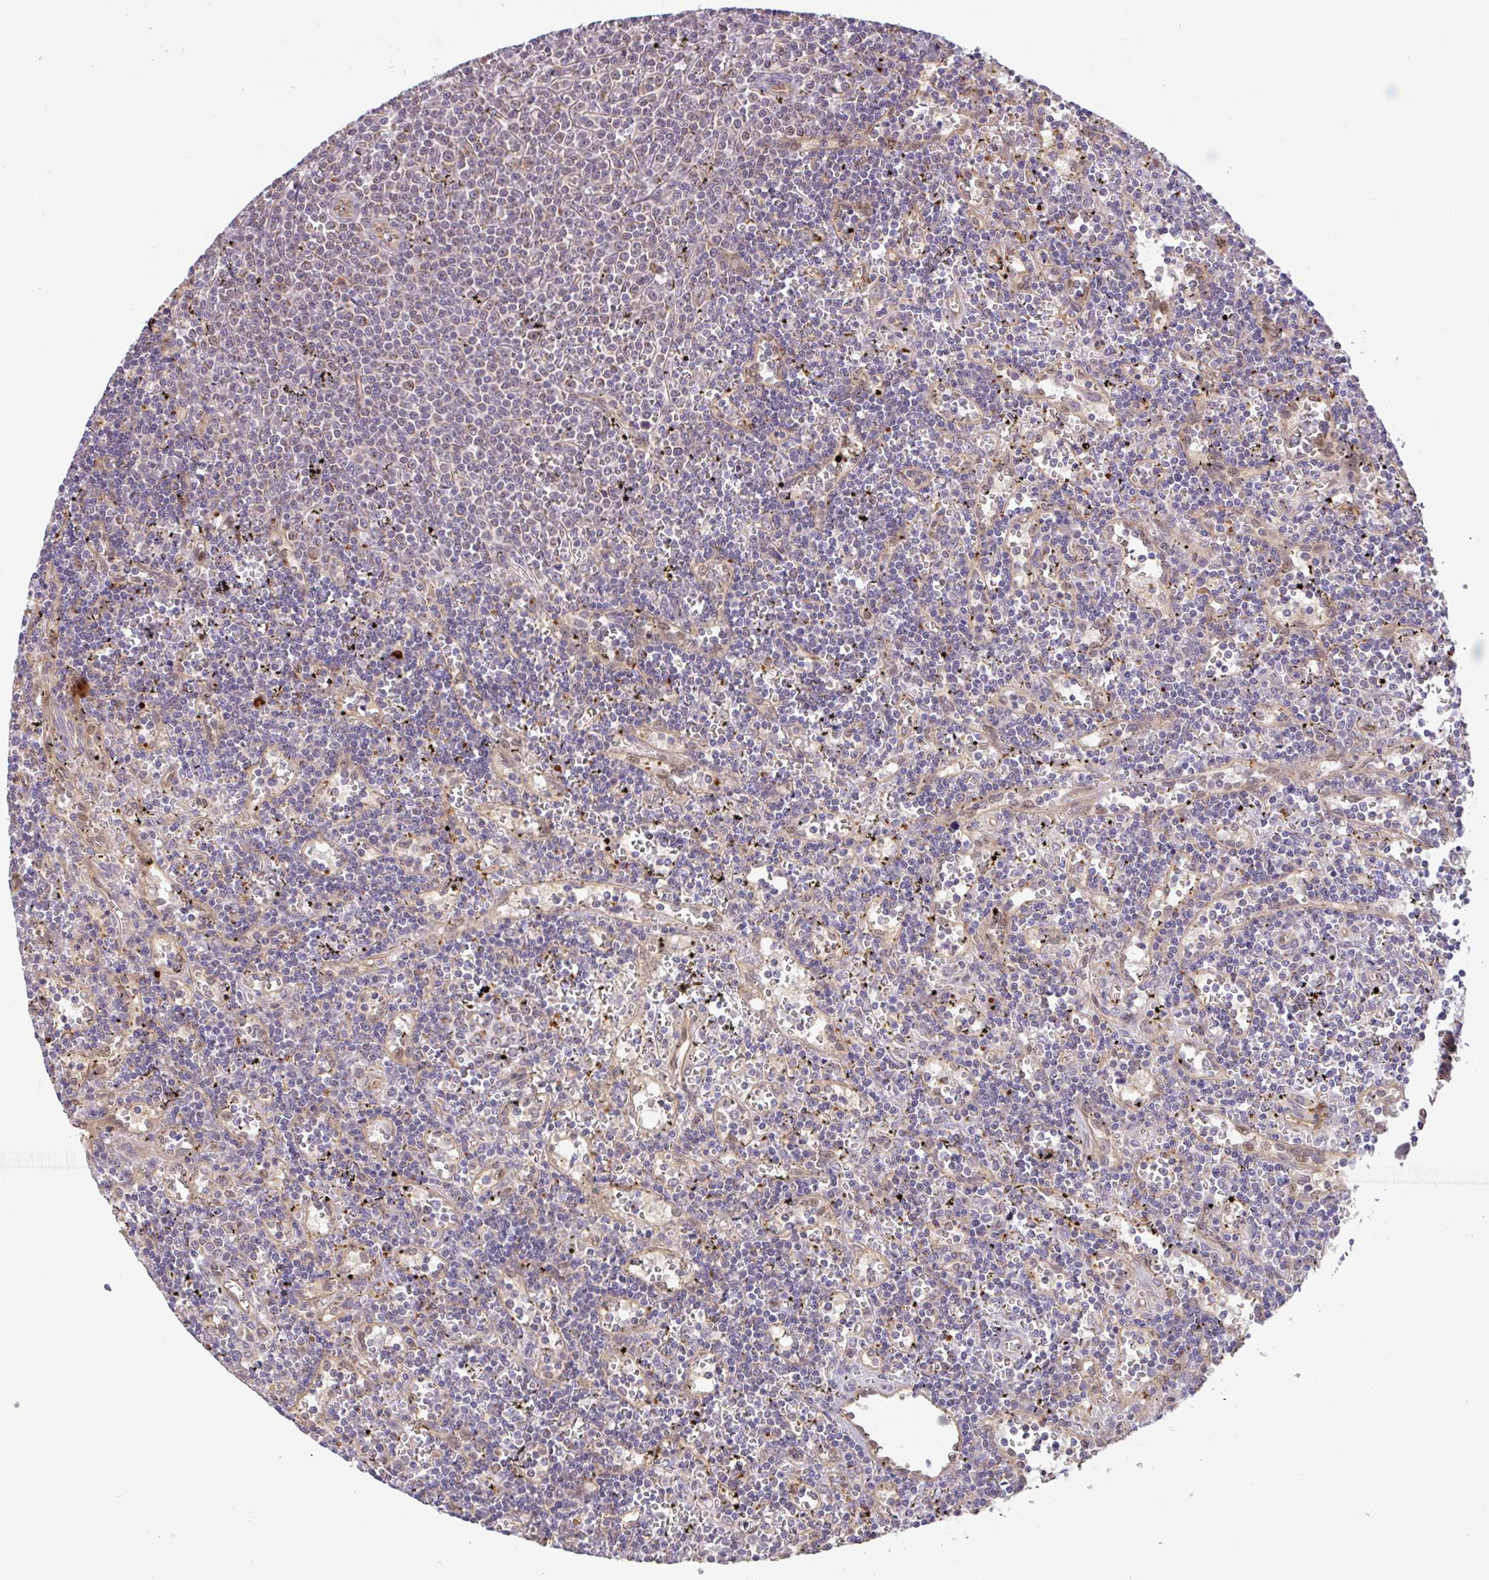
{"staining": {"intensity": "negative", "quantity": "none", "location": "none"}, "tissue": "lymphoma", "cell_type": "Tumor cells", "image_type": "cancer", "snomed": [{"axis": "morphology", "description": "Malignant lymphoma, non-Hodgkin's type, Low grade"}, {"axis": "topography", "description": "Spleen"}], "caption": "Immunohistochemistry (IHC) photomicrograph of lymphoma stained for a protein (brown), which exhibits no positivity in tumor cells.", "gene": "DLEU7", "patient": {"sex": "male", "age": 60}}